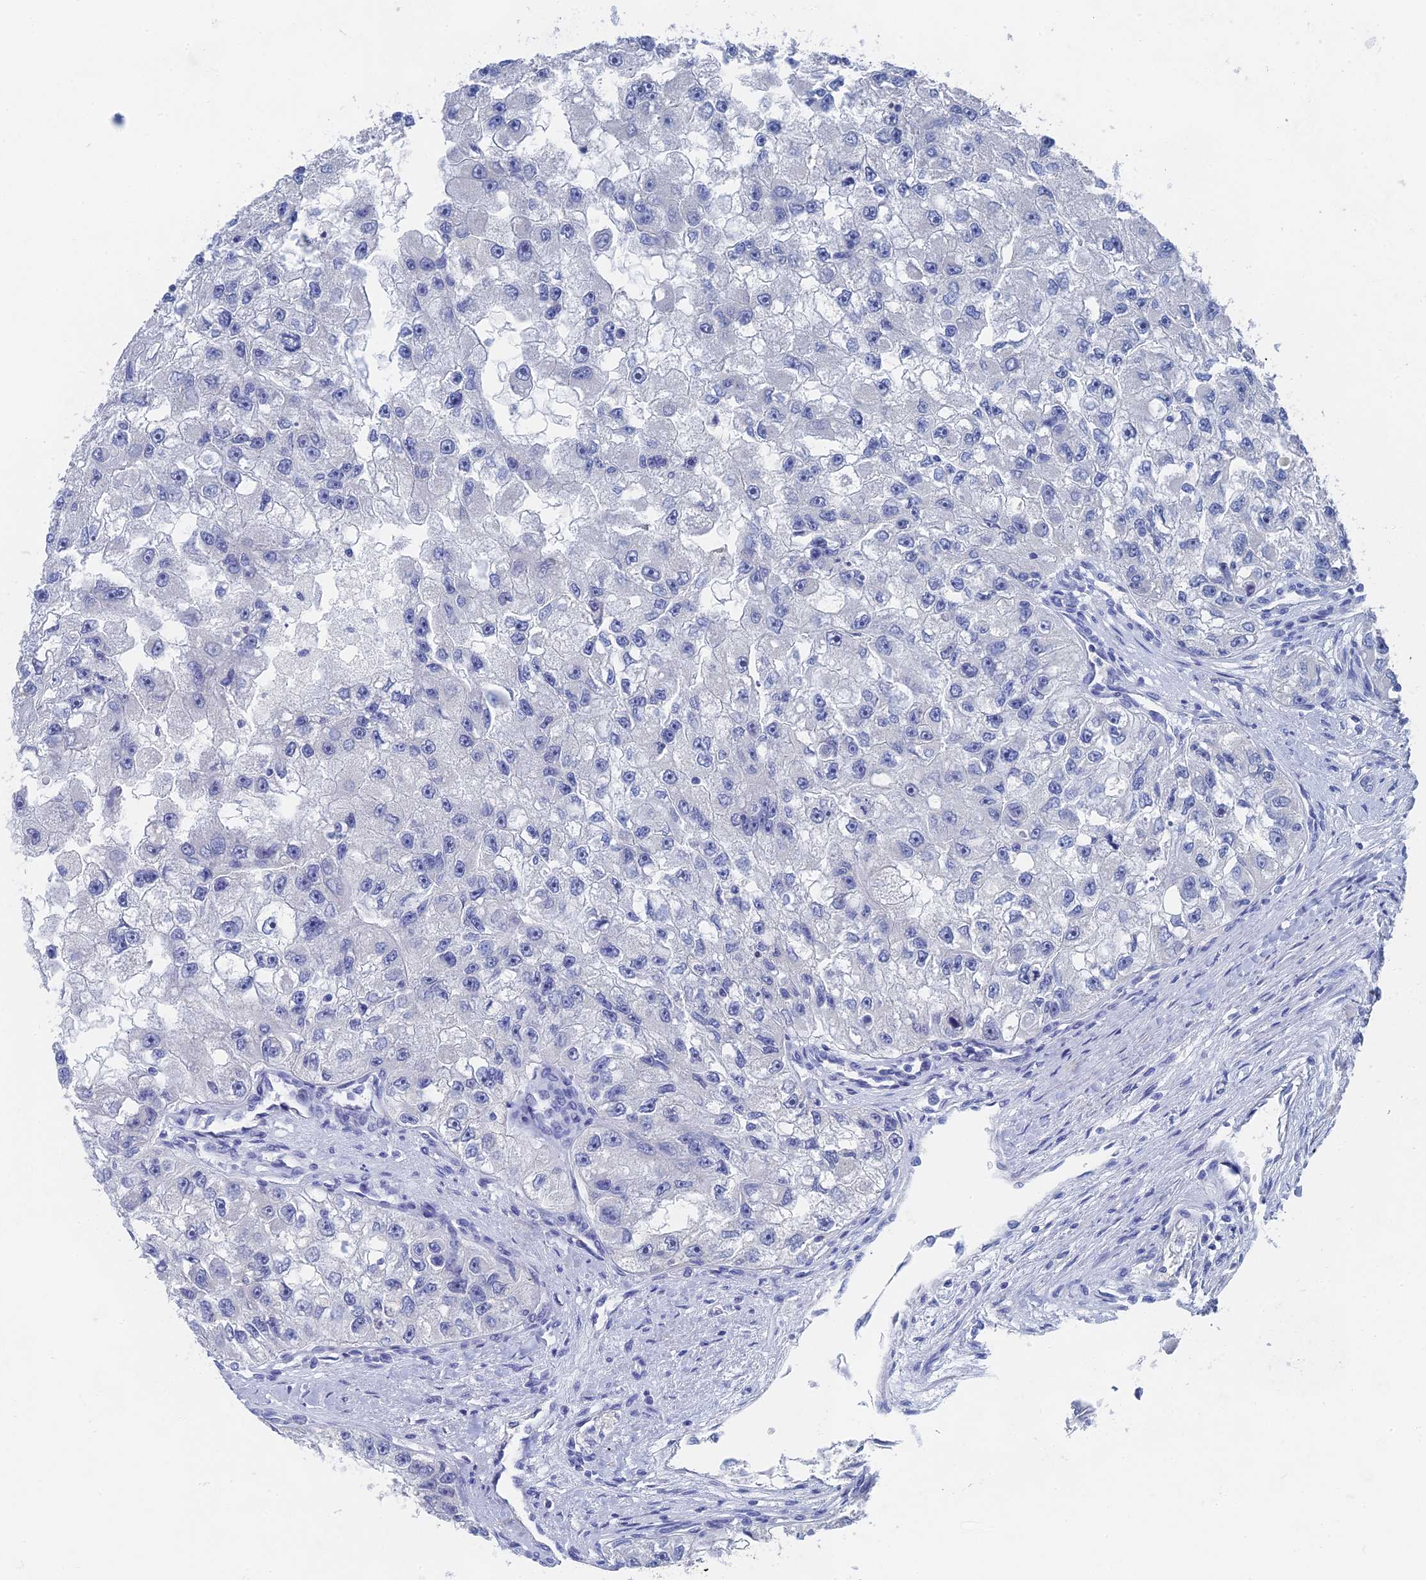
{"staining": {"intensity": "negative", "quantity": "none", "location": "none"}, "tissue": "renal cancer", "cell_type": "Tumor cells", "image_type": "cancer", "snomed": [{"axis": "morphology", "description": "Adenocarcinoma, NOS"}, {"axis": "topography", "description": "Kidney"}], "caption": "Photomicrograph shows no protein expression in tumor cells of renal adenocarcinoma tissue.", "gene": "GFAP", "patient": {"sex": "male", "age": 63}}